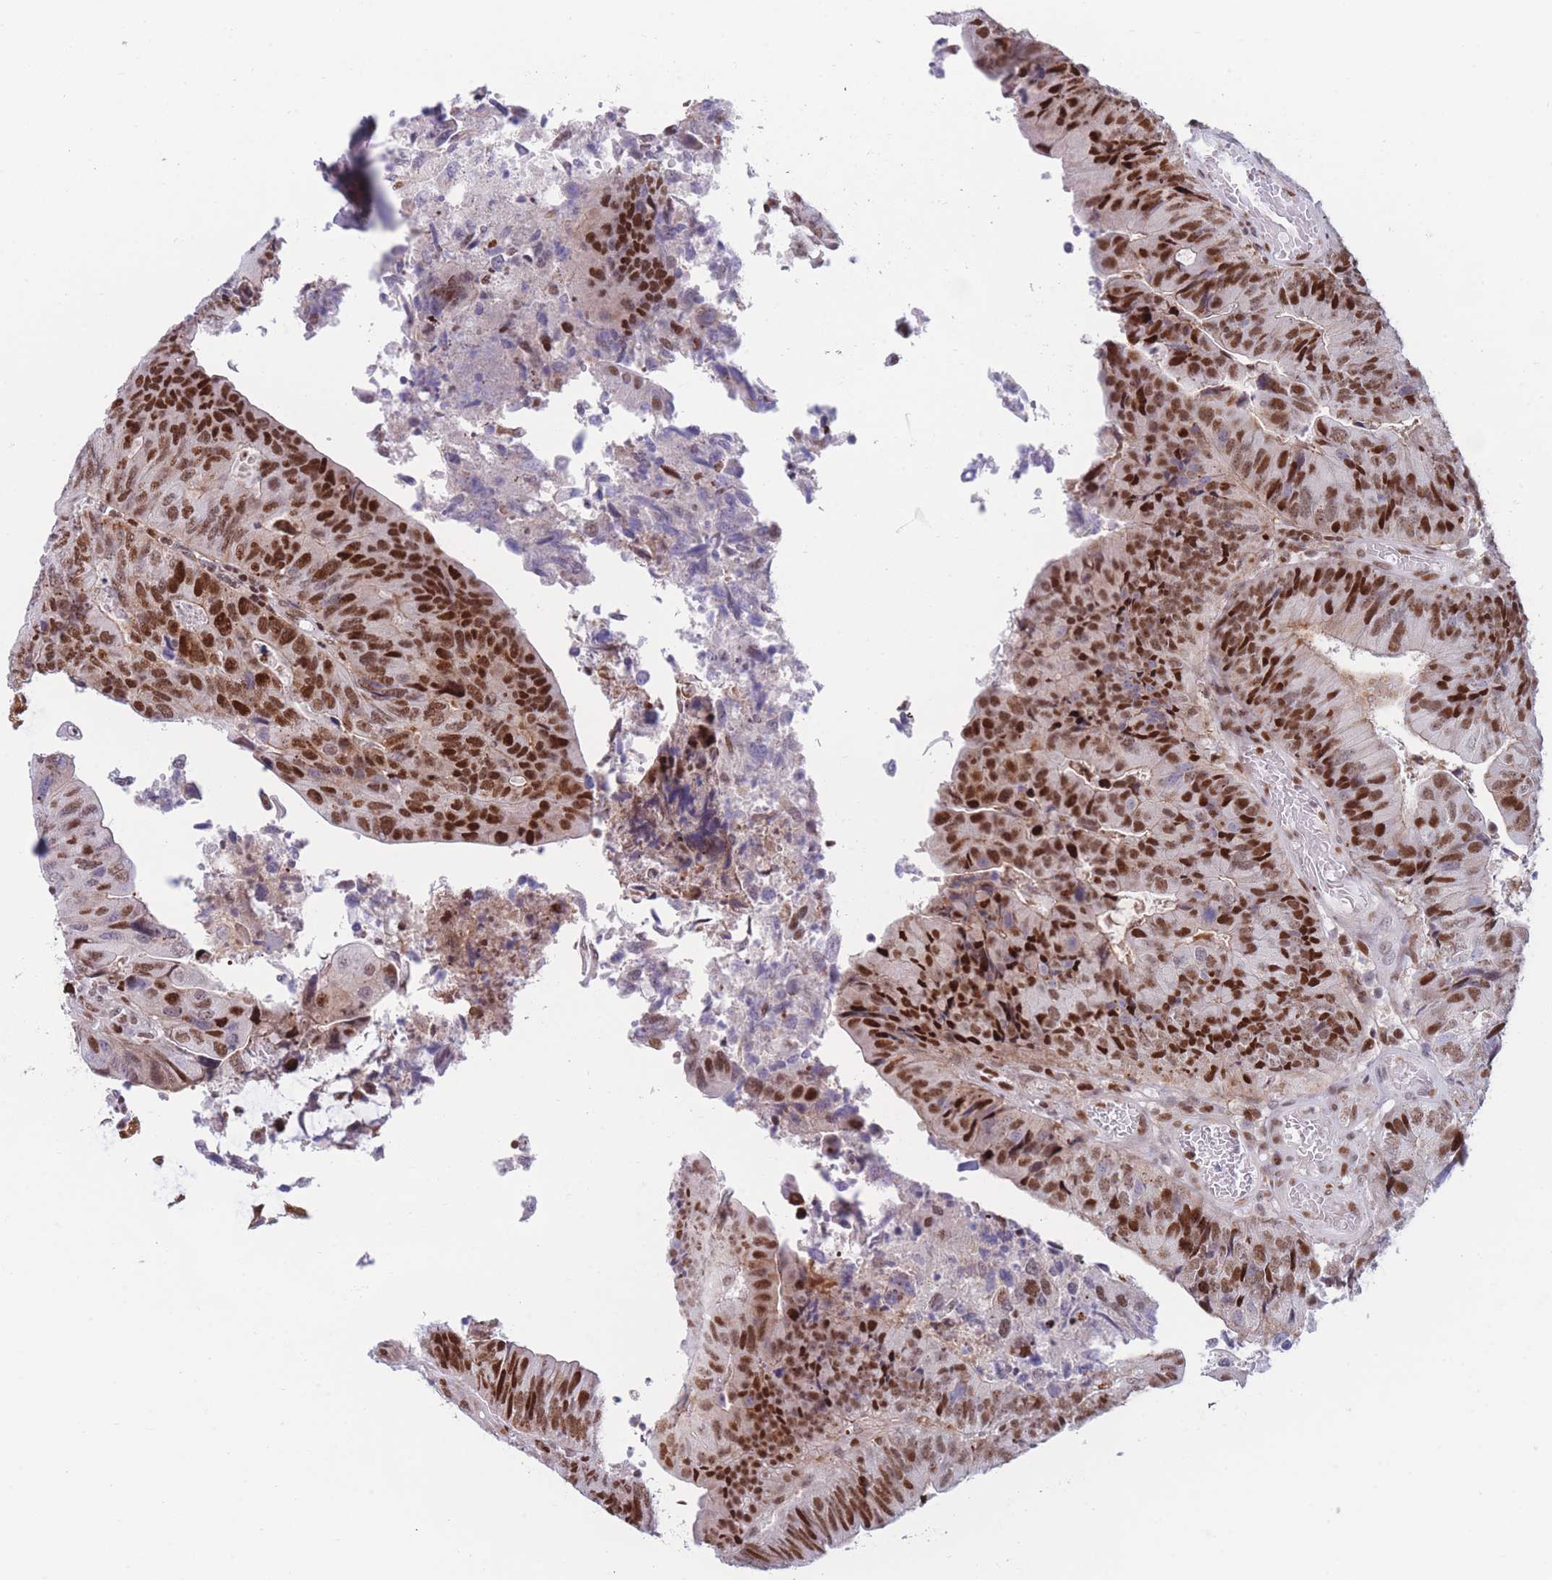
{"staining": {"intensity": "strong", "quantity": ">75%", "location": "nuclear"}, "tissue": "colorectal cancer", "cell_type": "Tumor cells", "image_type": "cancer", "snomed": [{"axis": "morphology", "description": "Adenocarcinoma, NOS"}, {"axis": "topography", "description": "Colon"}], "caption": "Strong nuclear protein staining is appreciated in approximately >75% of tumor cells in colorectal cancer.", "gene": "DNAJC3", "patient": {"sex": "female", "age": 67}}